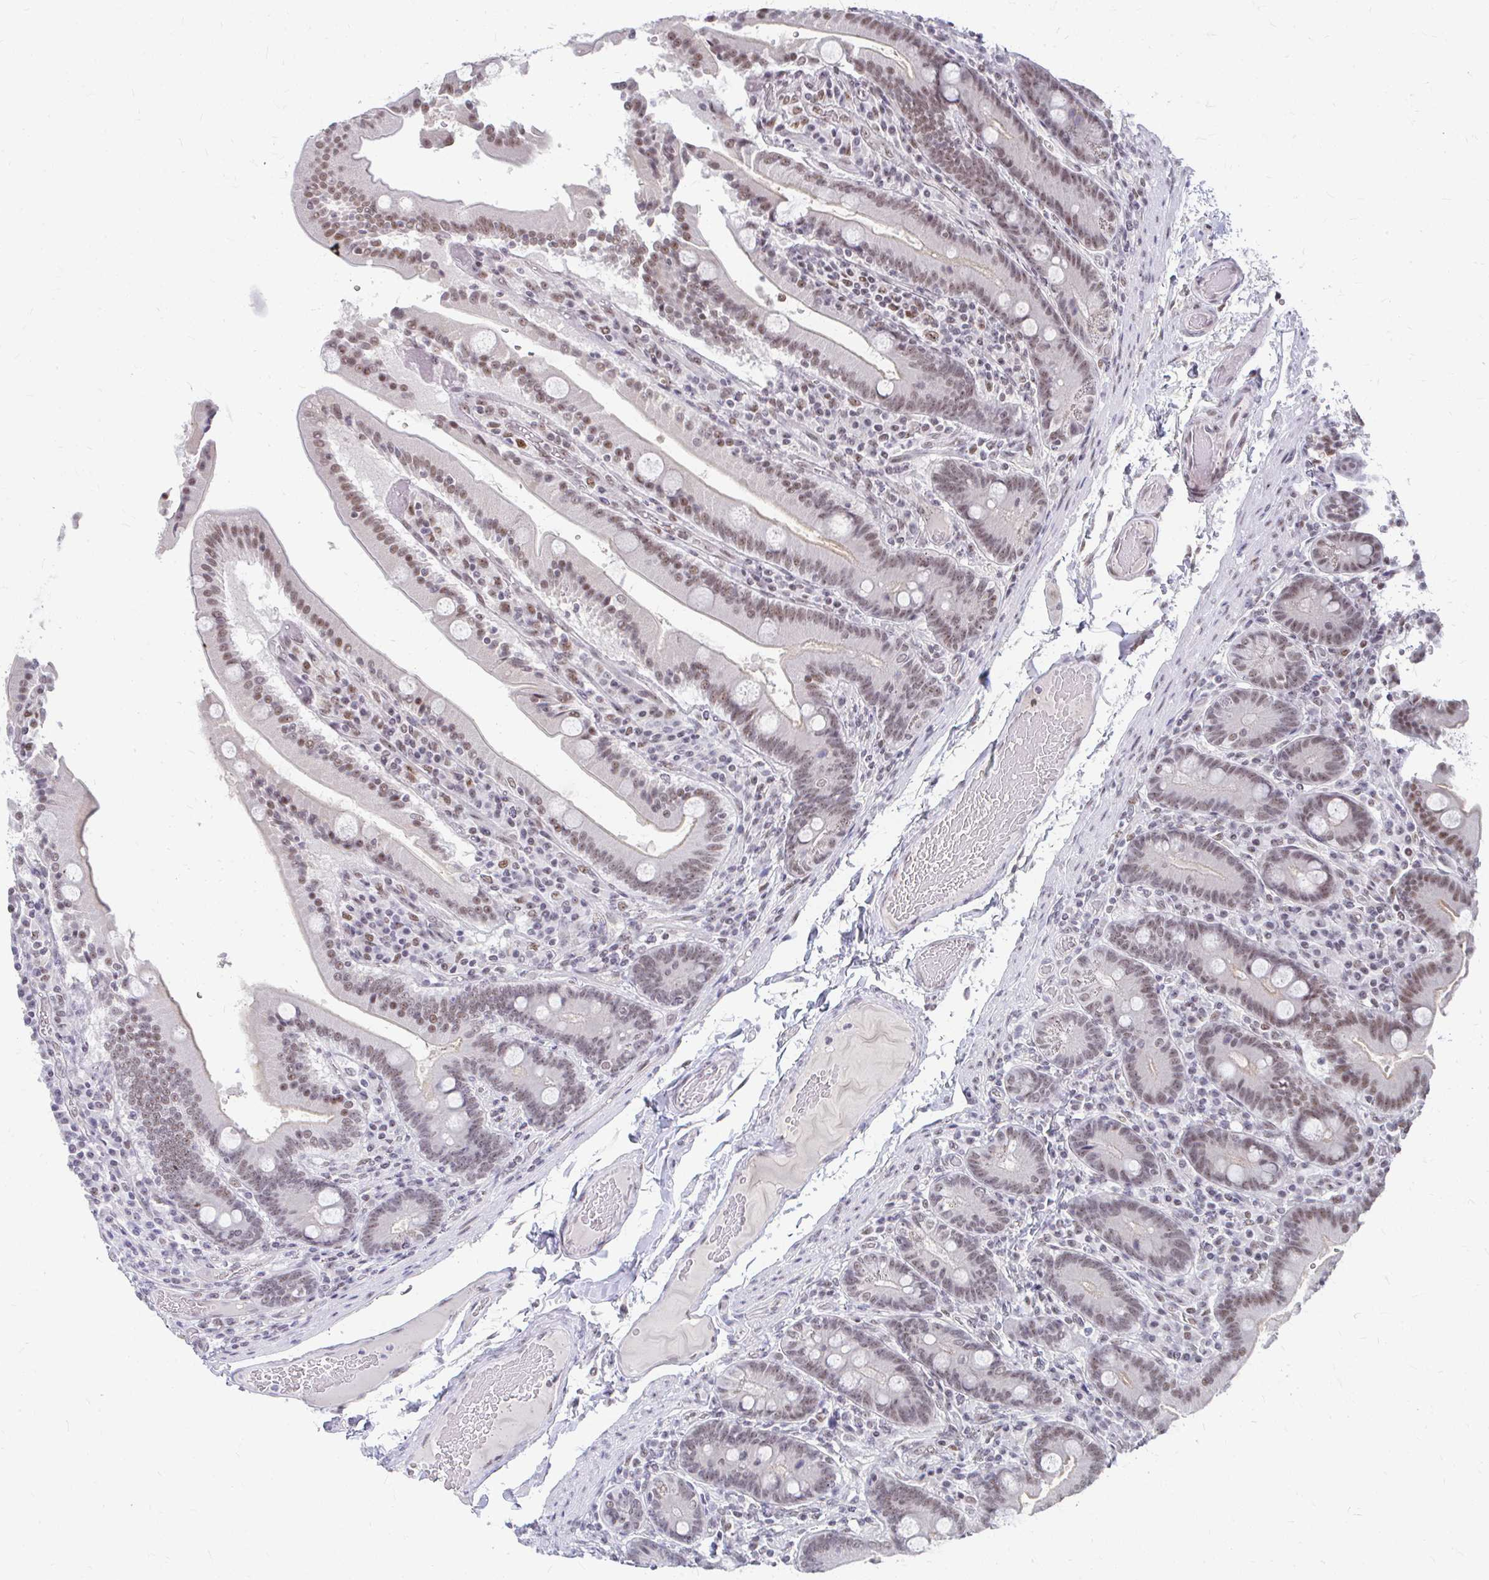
{"staining": {"intensity": "moderate", "quantity": ">75%", "location": "cytoplasmic/membranous,nuclear"}, "tissue": "duodenum", "cell_type": "Glandular cells", "image_type": "normal", "snomed": [{"axis": "morphology", "description": "Normal tissue, NOS"}, {"axis": "topography", "description": "Duodenum"}], "caption": "A brown stain highlights moderate cytoplasmic/membranous,nuclear positivity of a protein in glandular cells of normal duodenum.", "gene": "GTF2H1", "patient": {"sex": "female", "age": 62}}